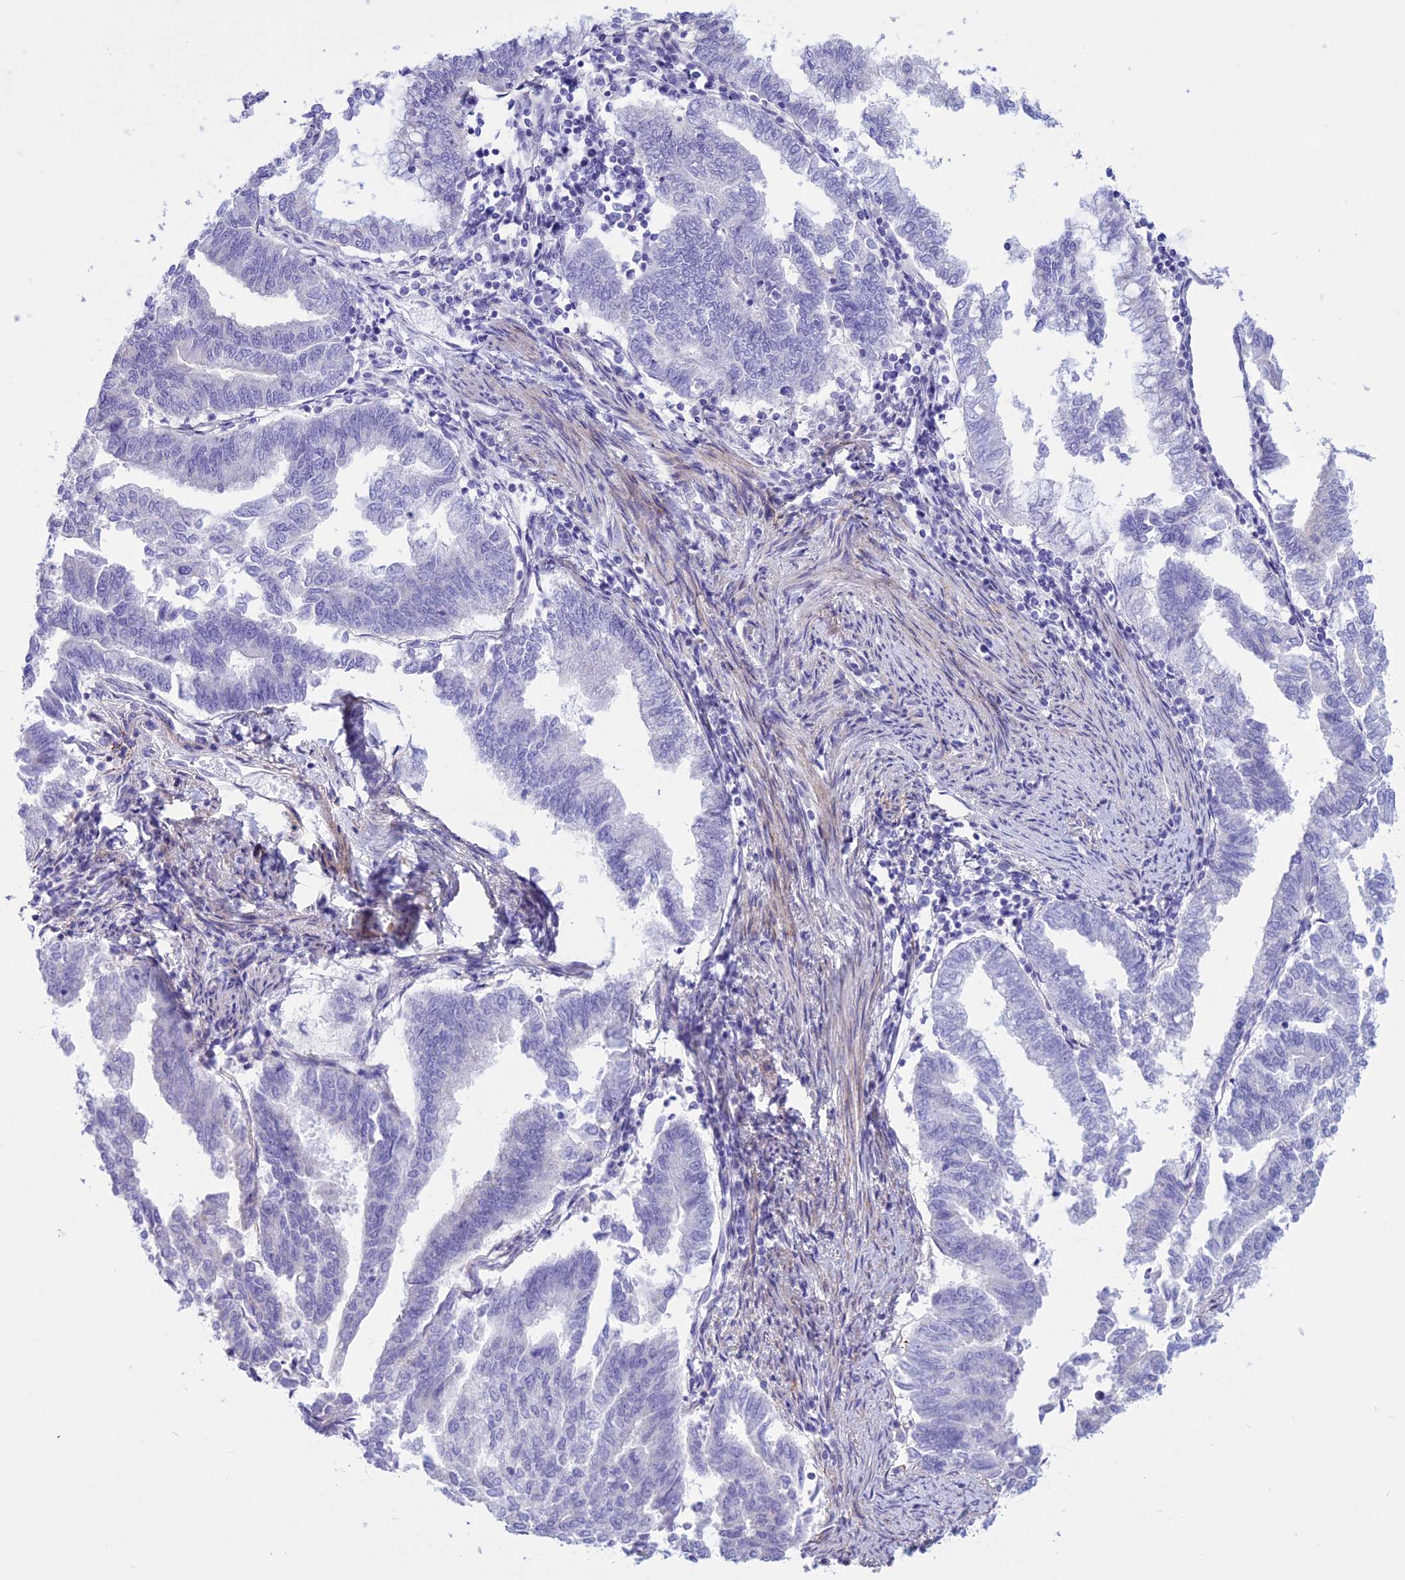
{"staining": {"intensity": "negative", "quantity": "none", "location": "none"}, "tissue": "endometrial cancer", "cell_type": "Tumor cells", "image_type": "cancer", "snomed": [{"axis": "morphology", "description": "Adenocarcinoma, NOS"}, {"axis": "topography", "description": "Endometrium"}], "caption": "The micrograph displays no significant expression in tumor cells of endometrial cancer.", "gene": "SPHKAP", "patient": {"sex": "female", "age": 79}}